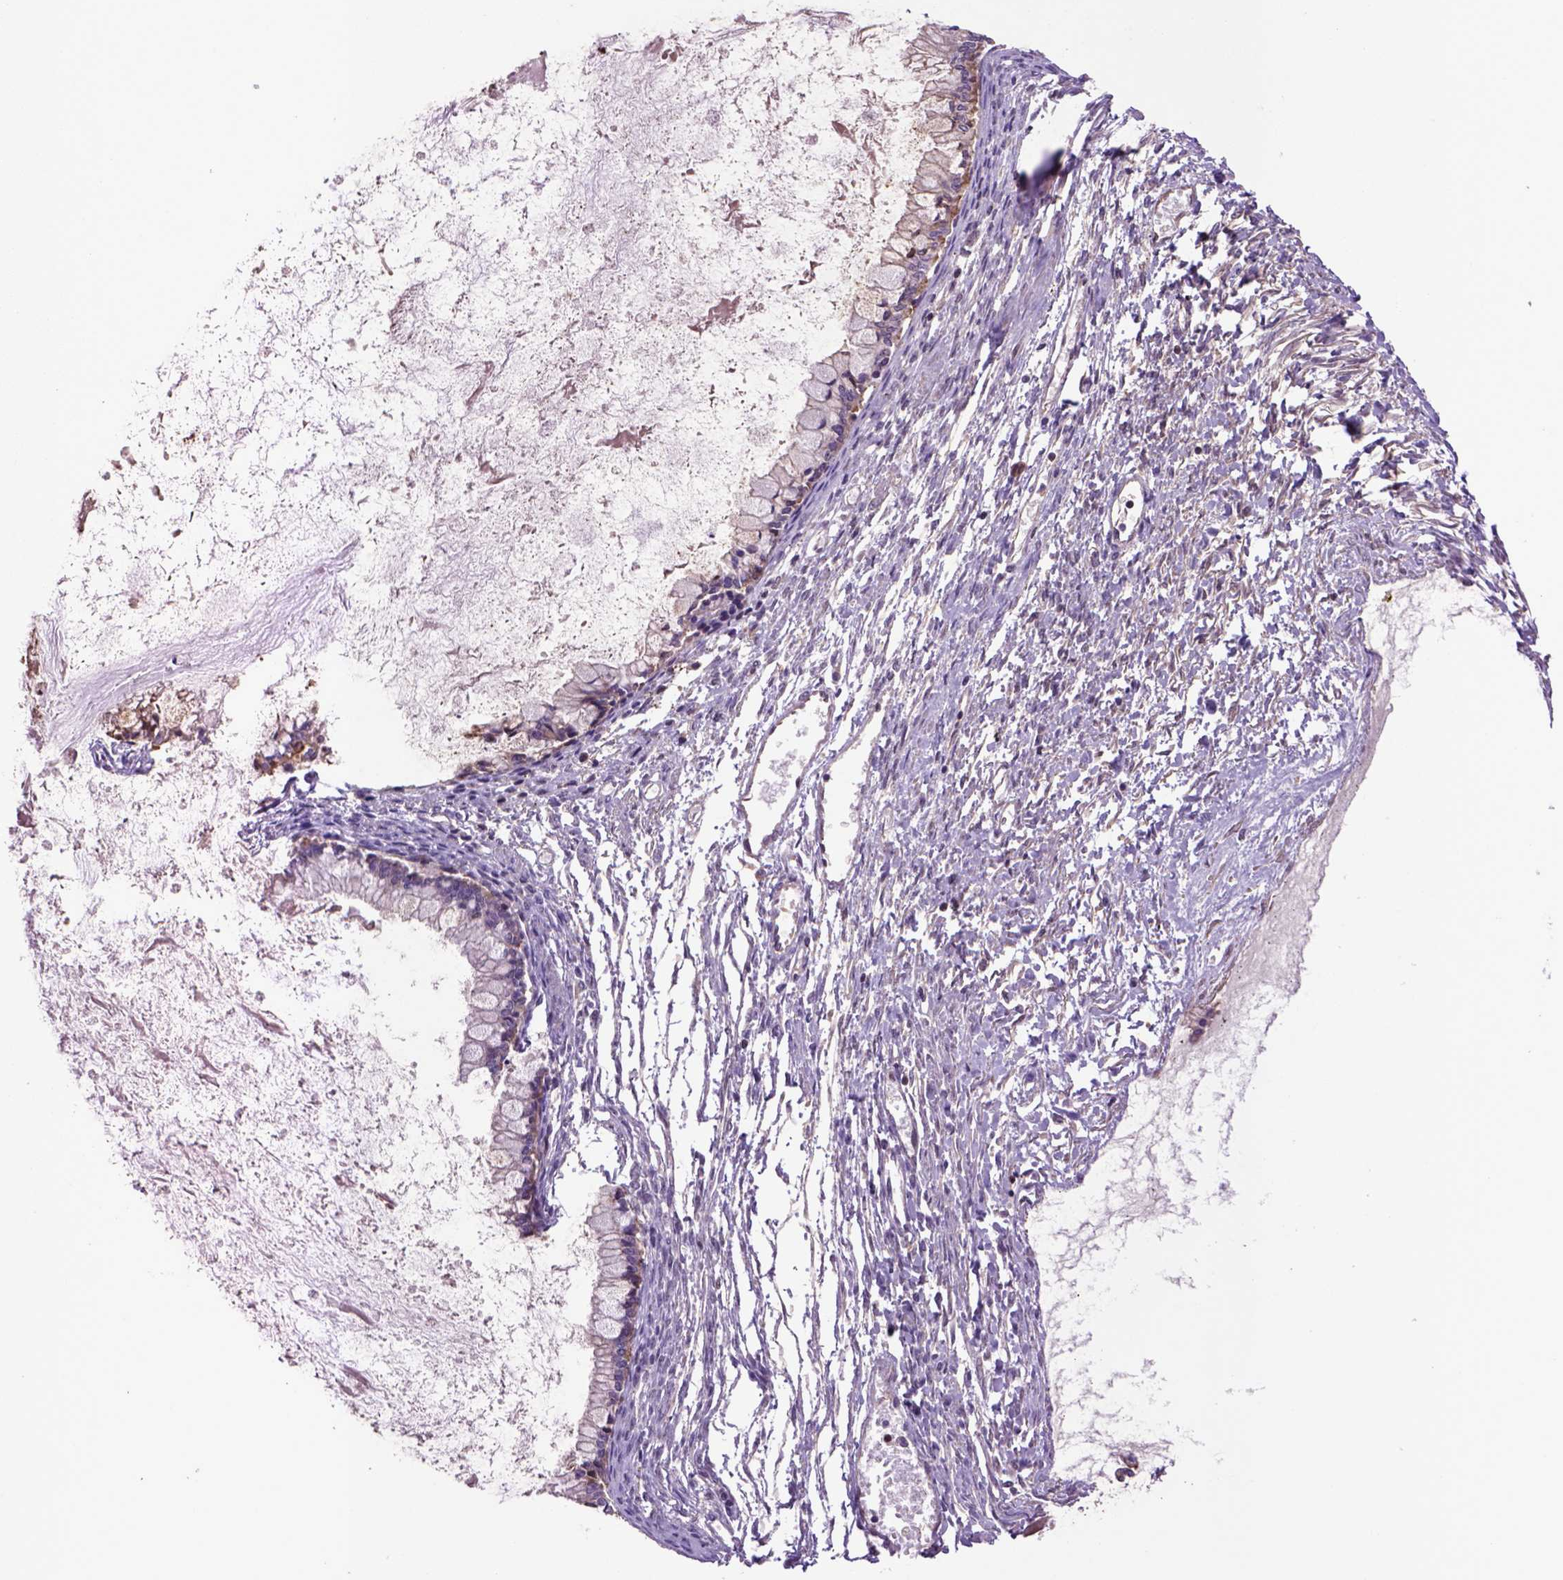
{"staining": {"intensity": "moderate", "quantity": ">75%", "location": "cytoplasmic/membranous"}, "tissue": "ovarian cancer", "cell_type": "Tumor cells", "image_type": "cancer", "snomed": [{"axis": "morphology", "description": "Cystadenocarcinoma, mucinous, NOS"}, {"axis": "topography", "description": "Ovary"}], "caption": "This is a histology image of immunohistochemistry staining of ovarian mucinous cystadenocarcinoma, which shows moderate staining in the cytoplasmic/membranous of tumor cells.", "gene": "HSPBP1", "patient": {"sex": "female", "age": 67}}